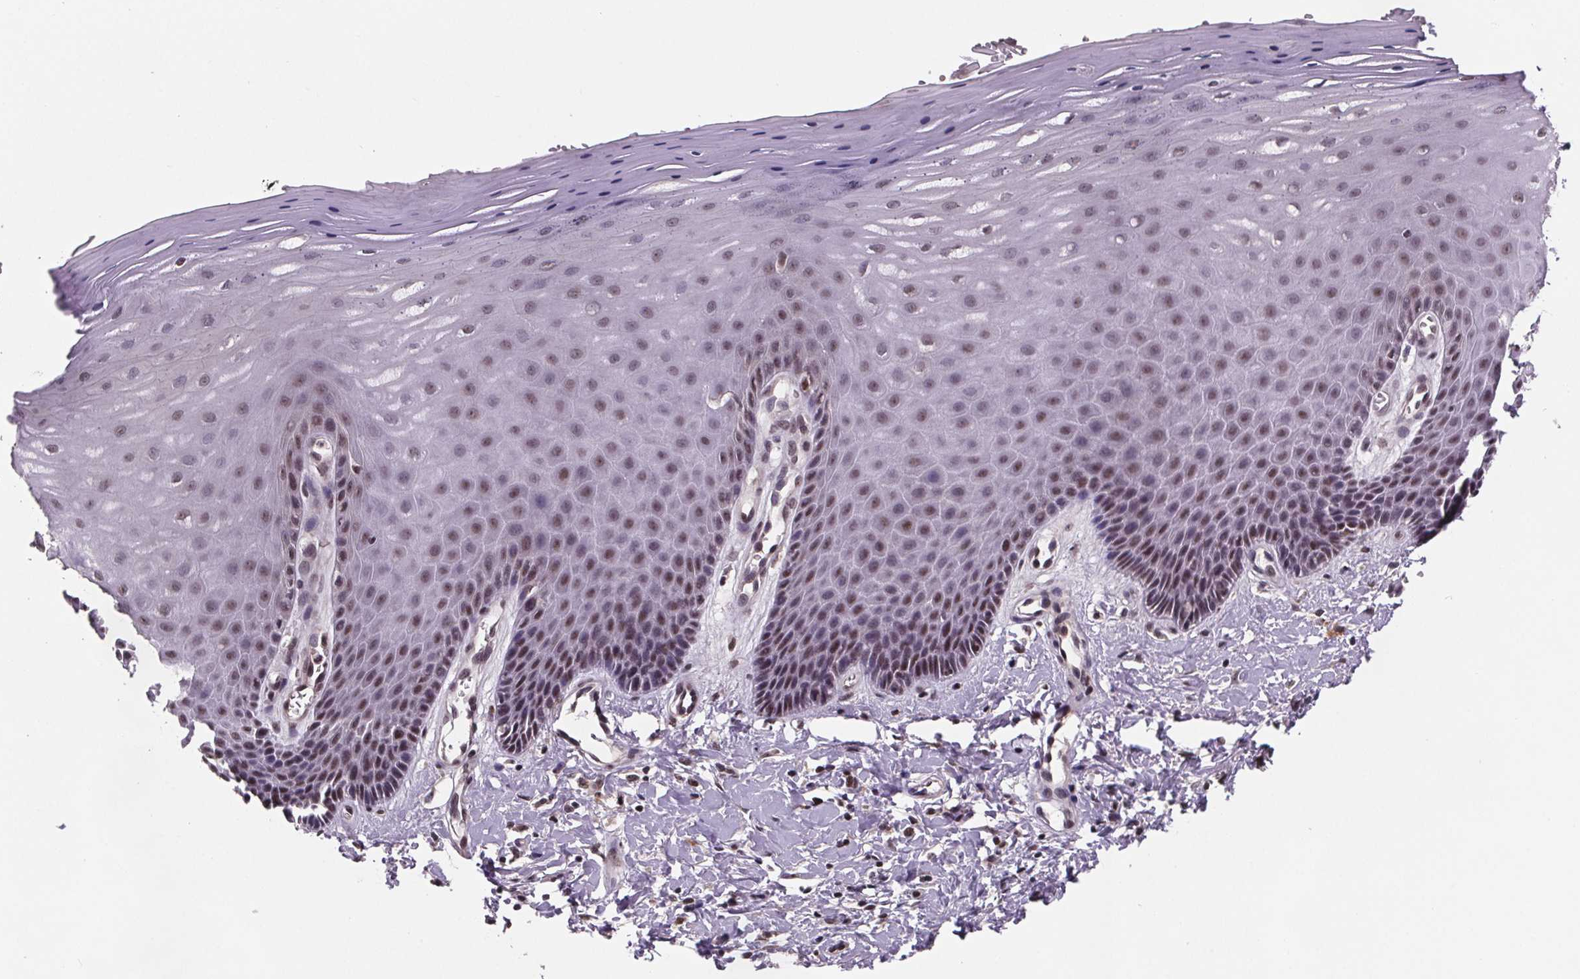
{"staining": {"intensity": "moderate", "quantity": "25%-75%", "location": "nuclear"}, "tissue": "vagina", "cell_type": "Squamous epithelial cells", "image_type": "normal", "snomed": [{"axis": "morphology", "description": "Normal tissue, NOS"}, {"axis": "topography", "description": "Vagina"}], "caption": "This histopathology image reveals immunohistochemistry (IHC) staining of normal human vagina, with medium moderate nuclear expression in approximately 25%-75% of squamous epithelial cells.", "gene": "JARID2", "patient": {"sex": "female", "age": 83}}